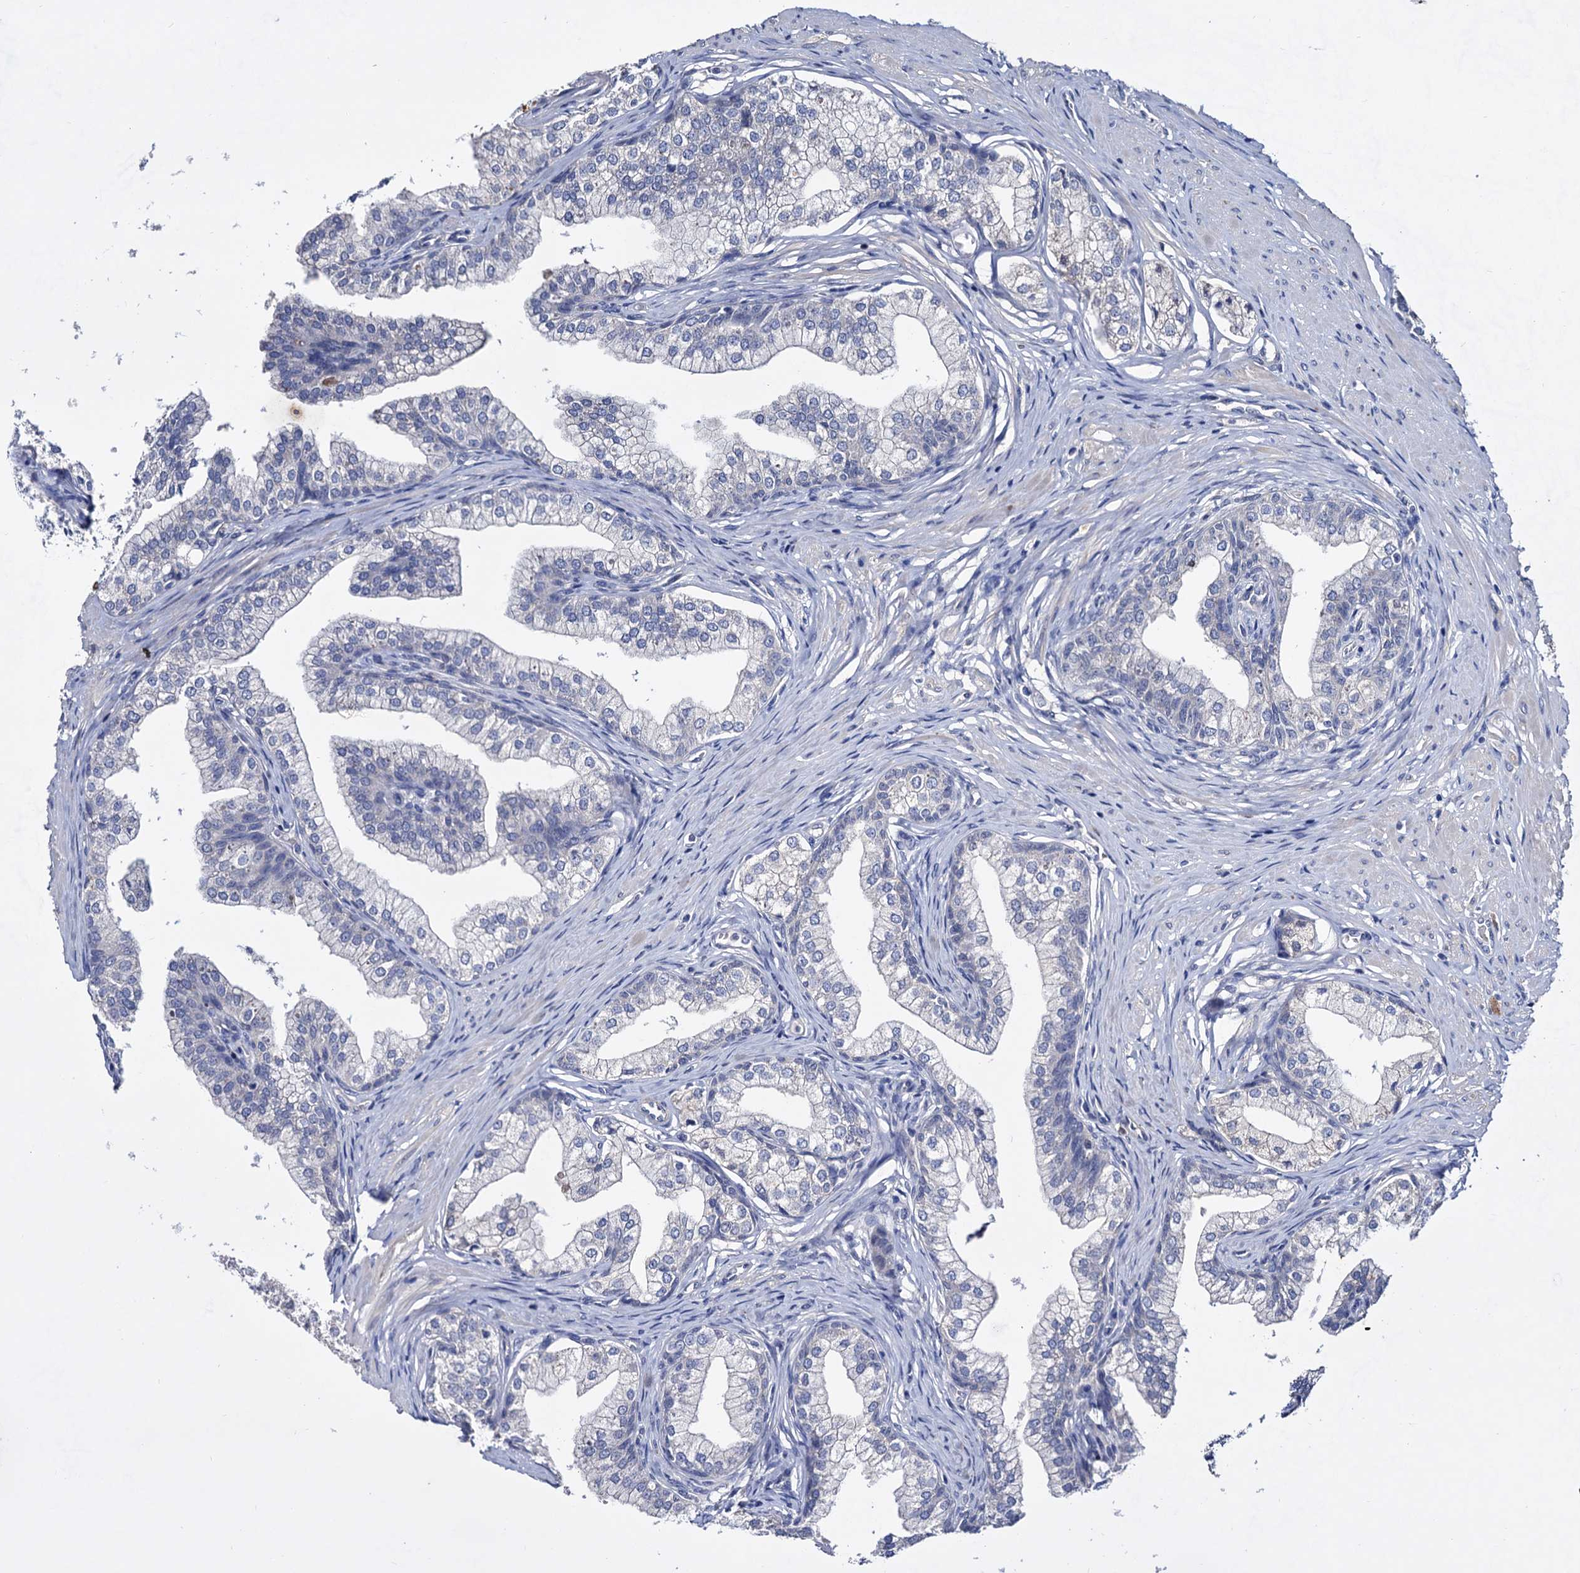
{"staining": {"intensity": "negative", "quantity": "none", "location": "none"}, "tissue": "prostate", "cell_type": "Glandular cells", "image_type": "normal", "snomed": [{"axis": "morphology", "description": "Normal tissue, NOS"}, {"axis": "topography", "description": "Prostate"}], "caption": "IHC histopathology image of normal prostate: prostate stained with DAB (3,3'-diaminobenzidine) exhibits no significant protein positivity in glandular cells. (Brightfield microscopy of DAB (3,3'-diaminobenzidine) immunohistochemistry (IHC) at high magnification).", "gene": "NPAS4", "patient": {"sex": "male", "age": 60}}